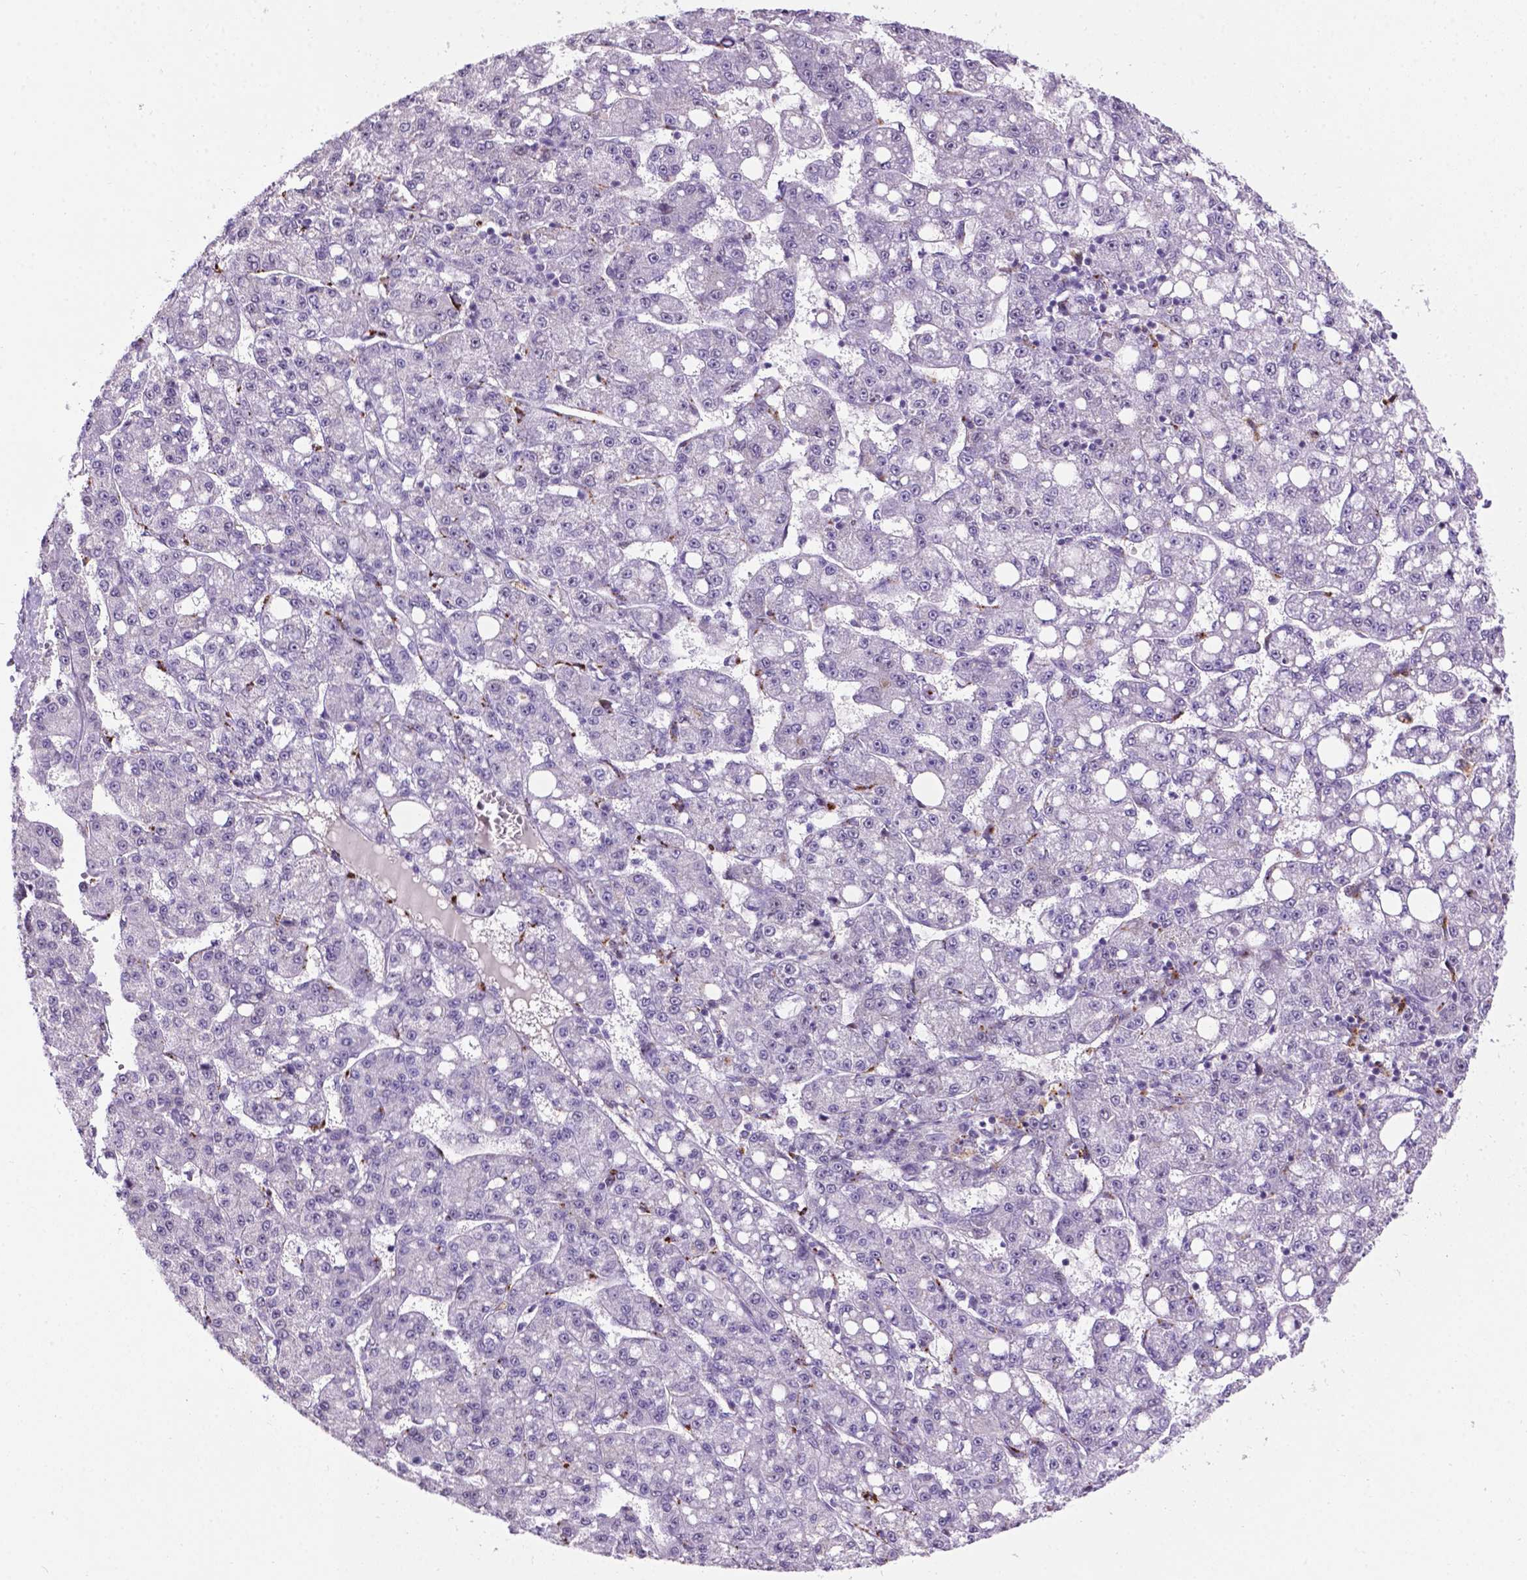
{"staining": {"intensity": "negative", "quantity": "none", "location": "none"}, "tissue": "liver cancer", "cell_type": "Tumor cells", "image_type": "cancer", "snomed": [{"axis": "morphology", "description": "Carcinoma, Hepatocellular, NOS"}, {"axis": "topography", "description": "Liver"}], "caption": "IHC image of neoplastic tissue: liver cancer stained with DAB (3,3'-diaminobenzidine) exhibits no significant protein positivity in tumor cells.", "gene": "SMAD3", "patient": {"sex": "female", "age": 65}}